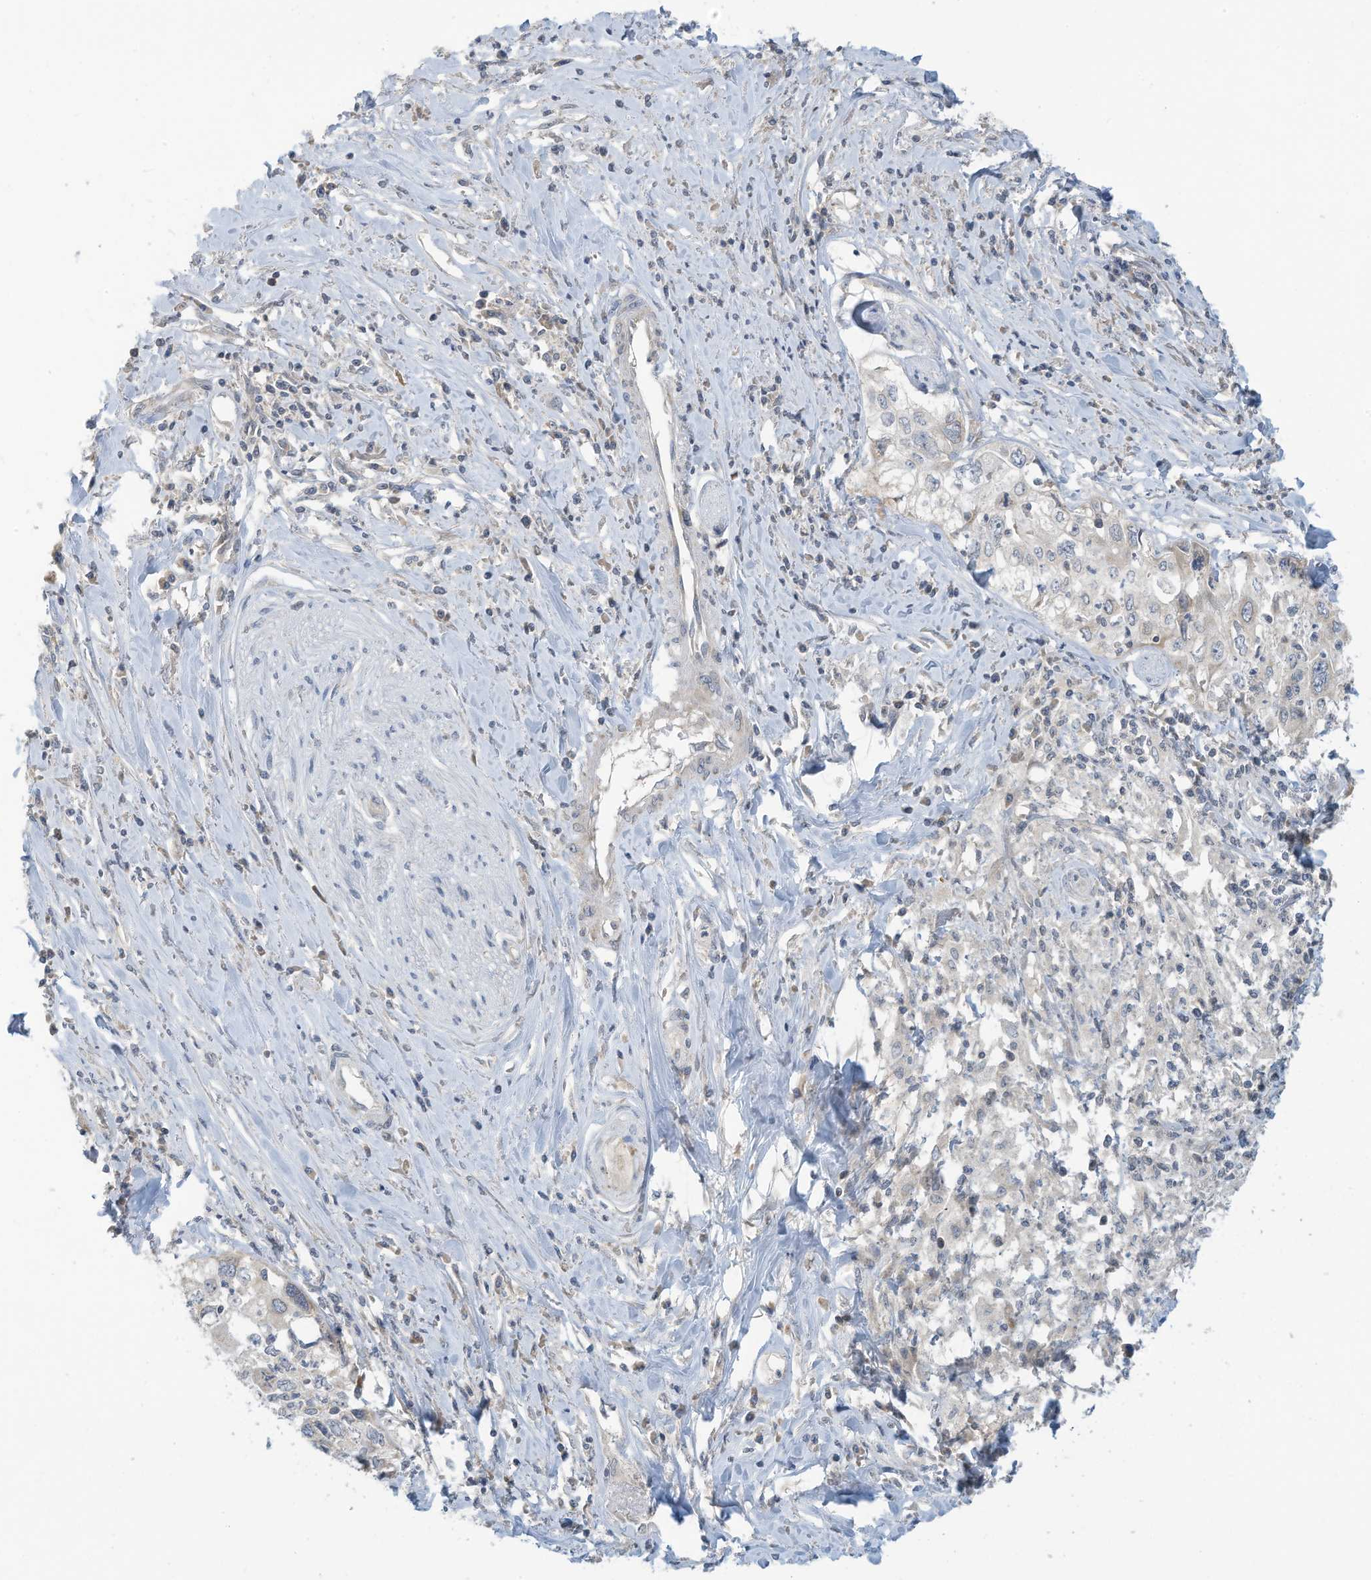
{"staining": {"intensity": "negative", "quantity": "none", "location": "none"}, "tissue": "cervical cancer", "cell_type": "Tumor cells", "image_type": "cancer", "snomed": [{"axis": "morphology", "description": "Squamous cell carcinoma, NOS"}, {"axis": "topography", "description": "Cervix"}], "caption": "Protein analysis of cervical squamous cell carcinoma exhibits no significant positivity in tumor cells. The staining was performed using DAB (3,3'-diaminobenzidine) to visualize the protein expression in brown, while the nuclei were stained in blue with hematoxylin (Magnification: 20x).", "gene": "SCGB1D2", "patient": {"sex": "female", "age": 31}}